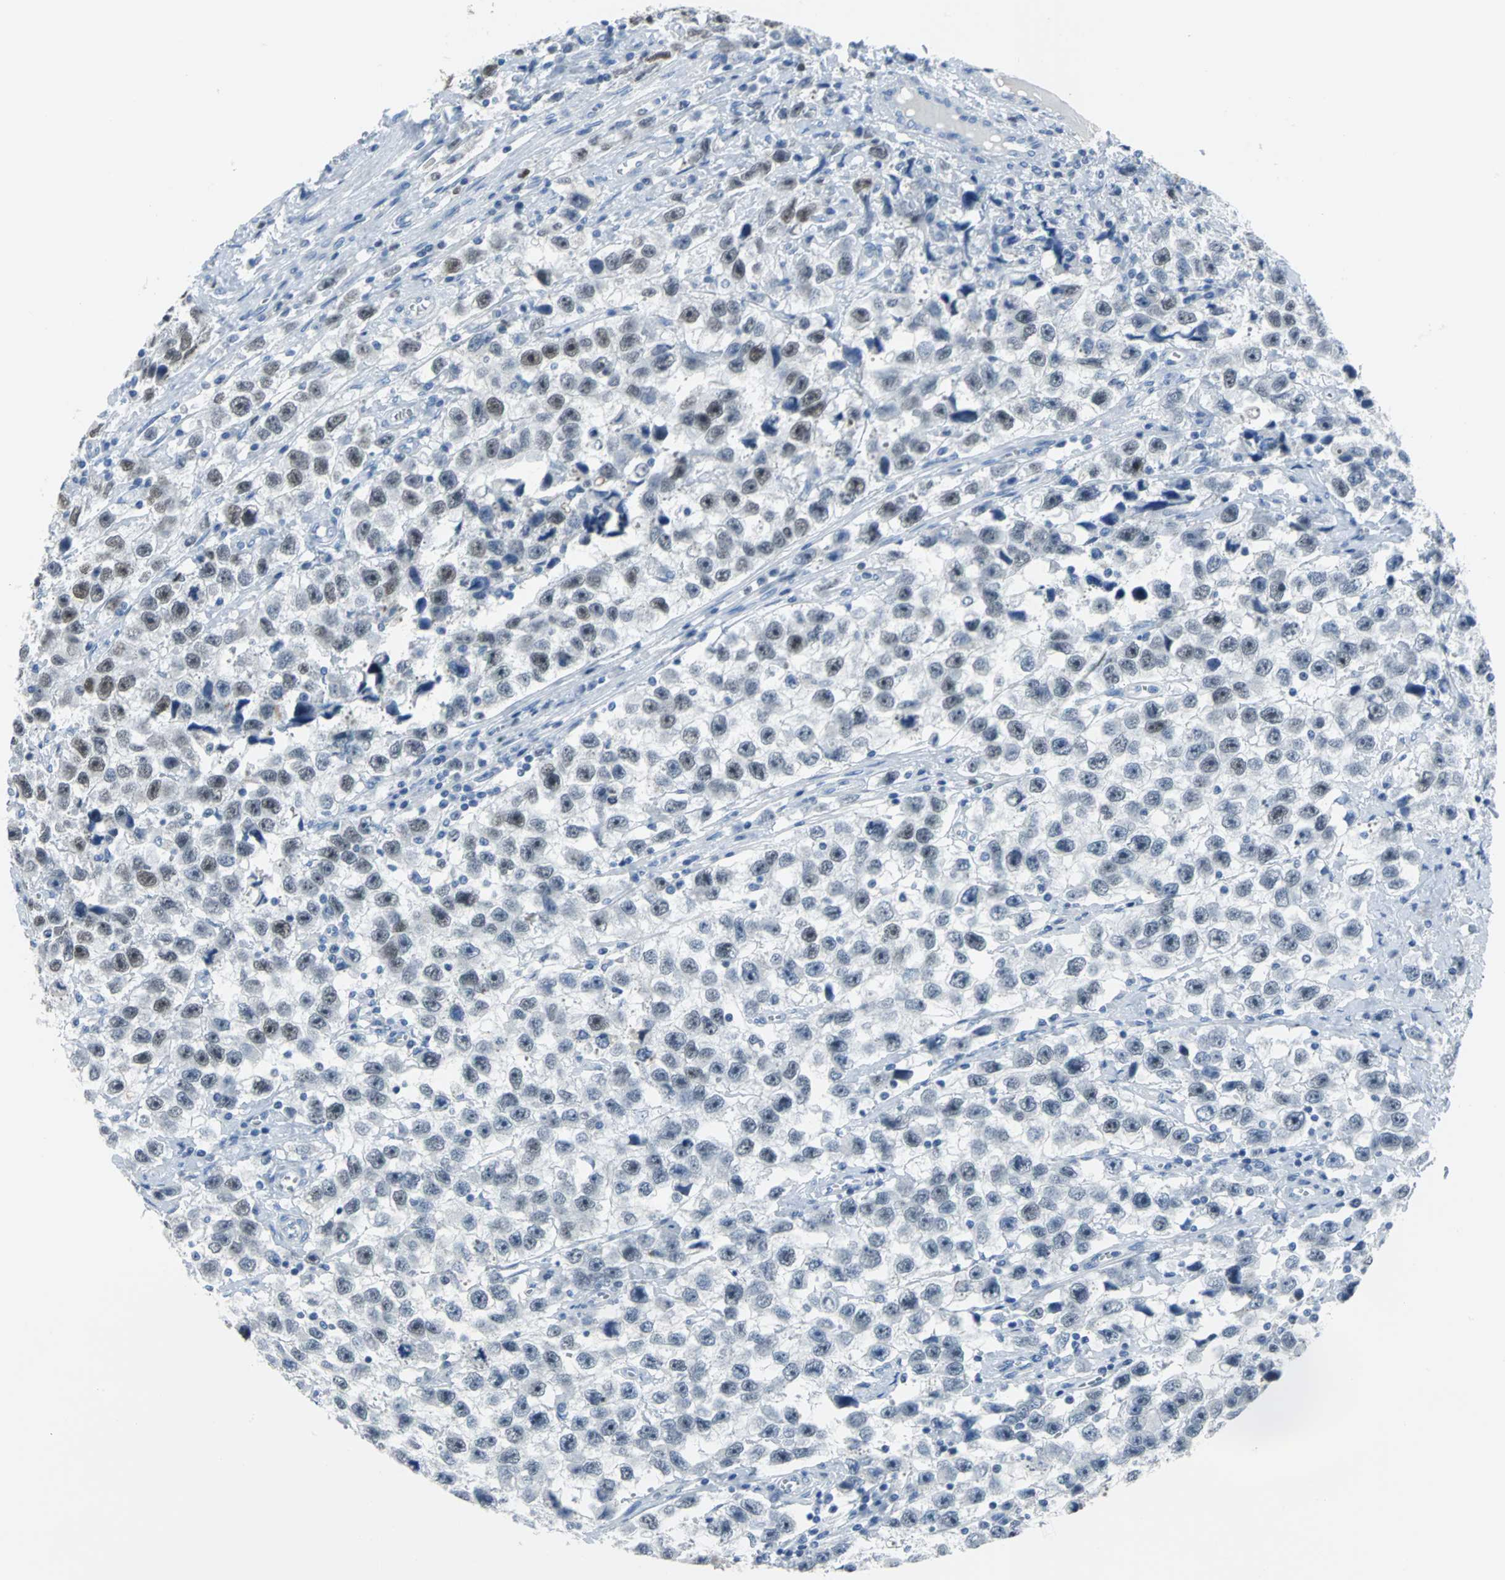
{"staining": {"intensity": "weak", "quantity": "<25%", "location": "nuclear"}, "tissue": "testis cancer", "cell_type": "Tumor cells", "image_type": "cancer", "snomed": [{"axis": "morphology", "description": "Seminoma, NOS"}, {"axis": "topography", "description": "Testis"}], "caption": "DAB (3,3'-diaminobenzidine) immunohistochemical staining of human testis seminoma reveals no significant expression in tumor cells.", "gene": "MCM3", "patient": {"sex": "male", "age": 33}}